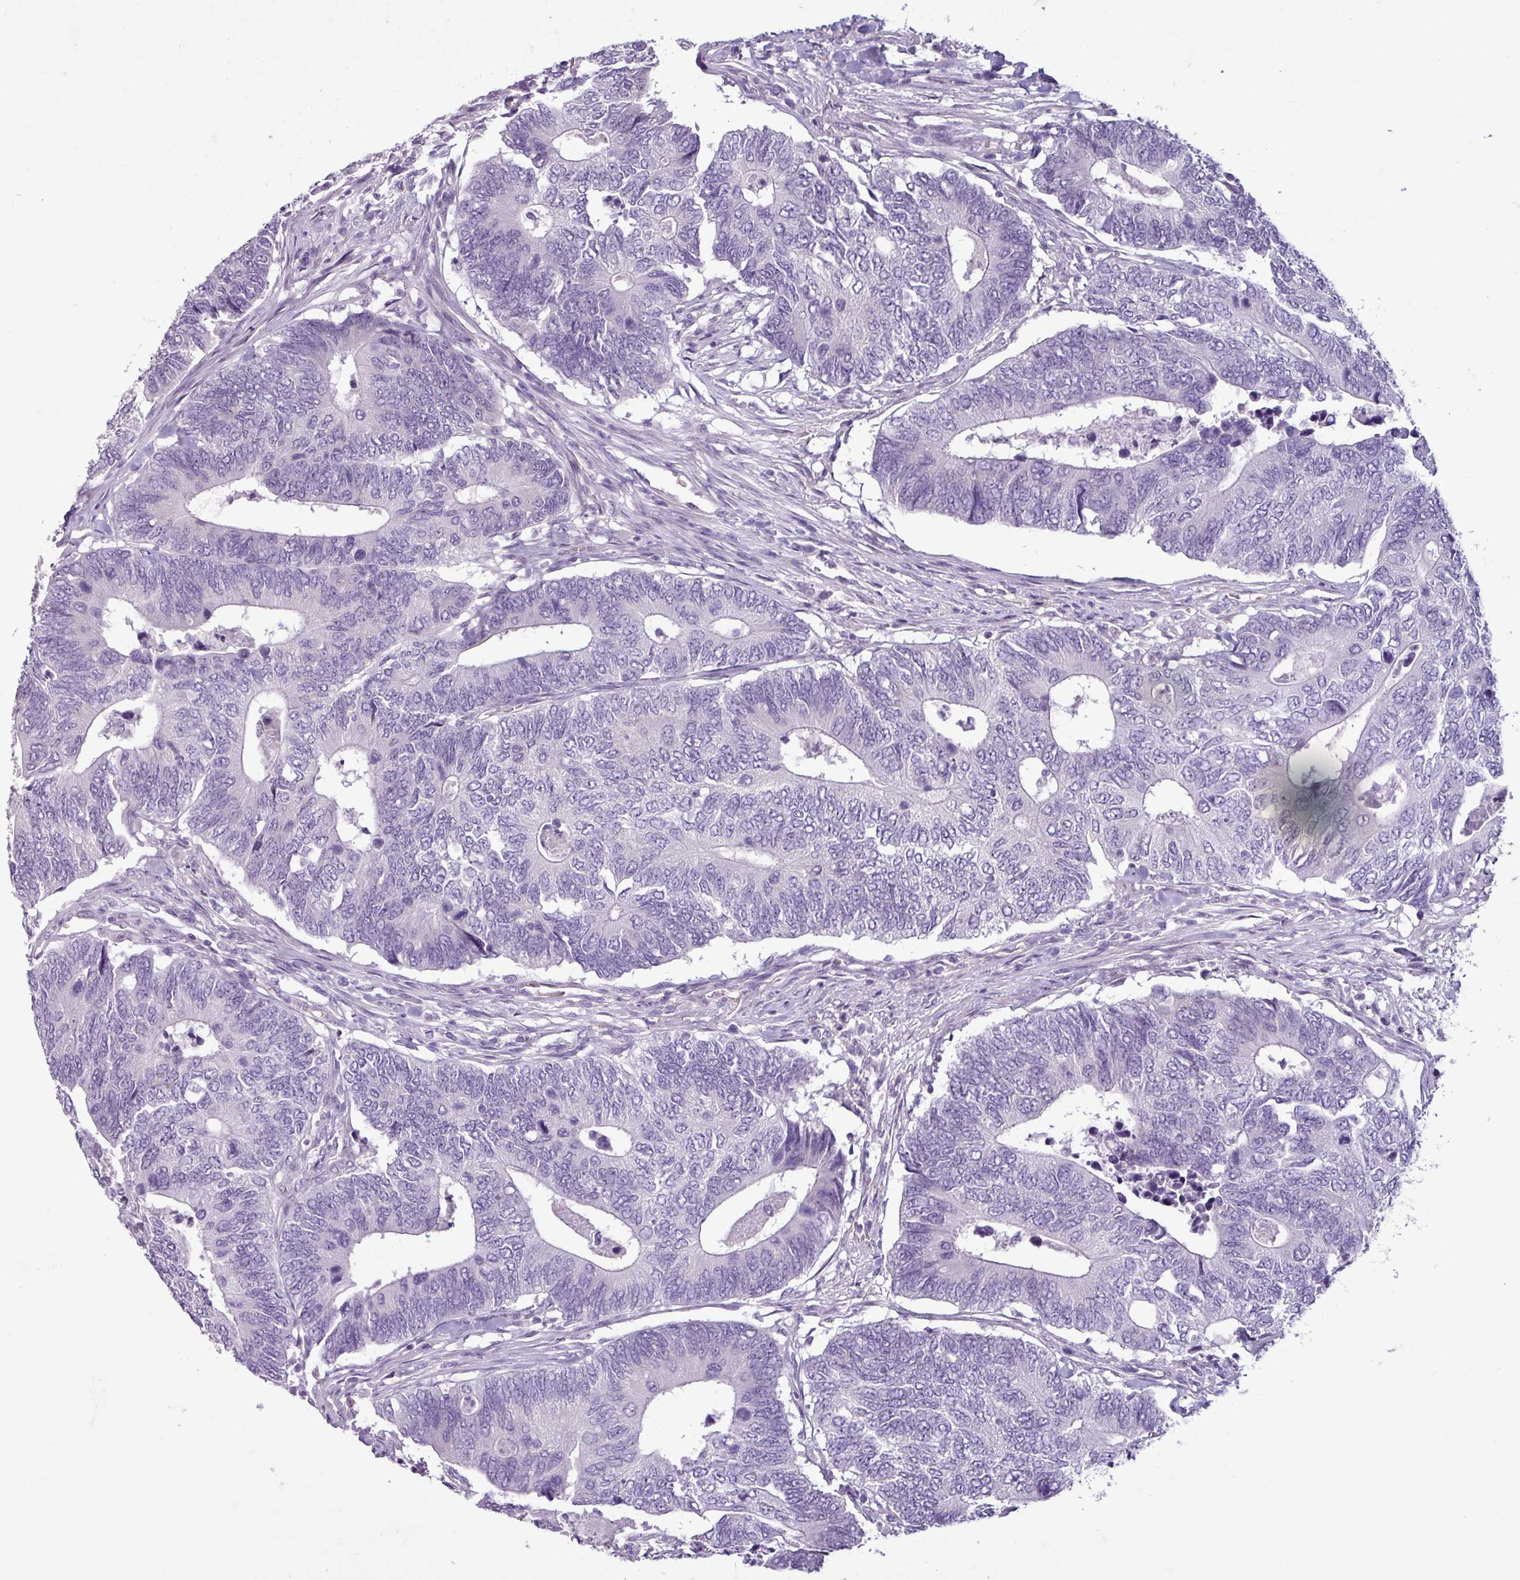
{"staining": {"intensity": "negative", "quantity": "none", "location": "none"}, "tissue": "colorectal cancer", "cell_type": "Tumor cells", "image_type": "cancer", "snomed": [{"axis": "morphology", "description": "Adenocarcinoma, NOS"}, {"axis": "topography", "description": "Colon"}], "caption": "A micrograph of human adenocarcinoma (colorectal) is negative for staining in tumor cells.", "gene": "C9orf24", "patient": {"sex": "male", "age": 87}}